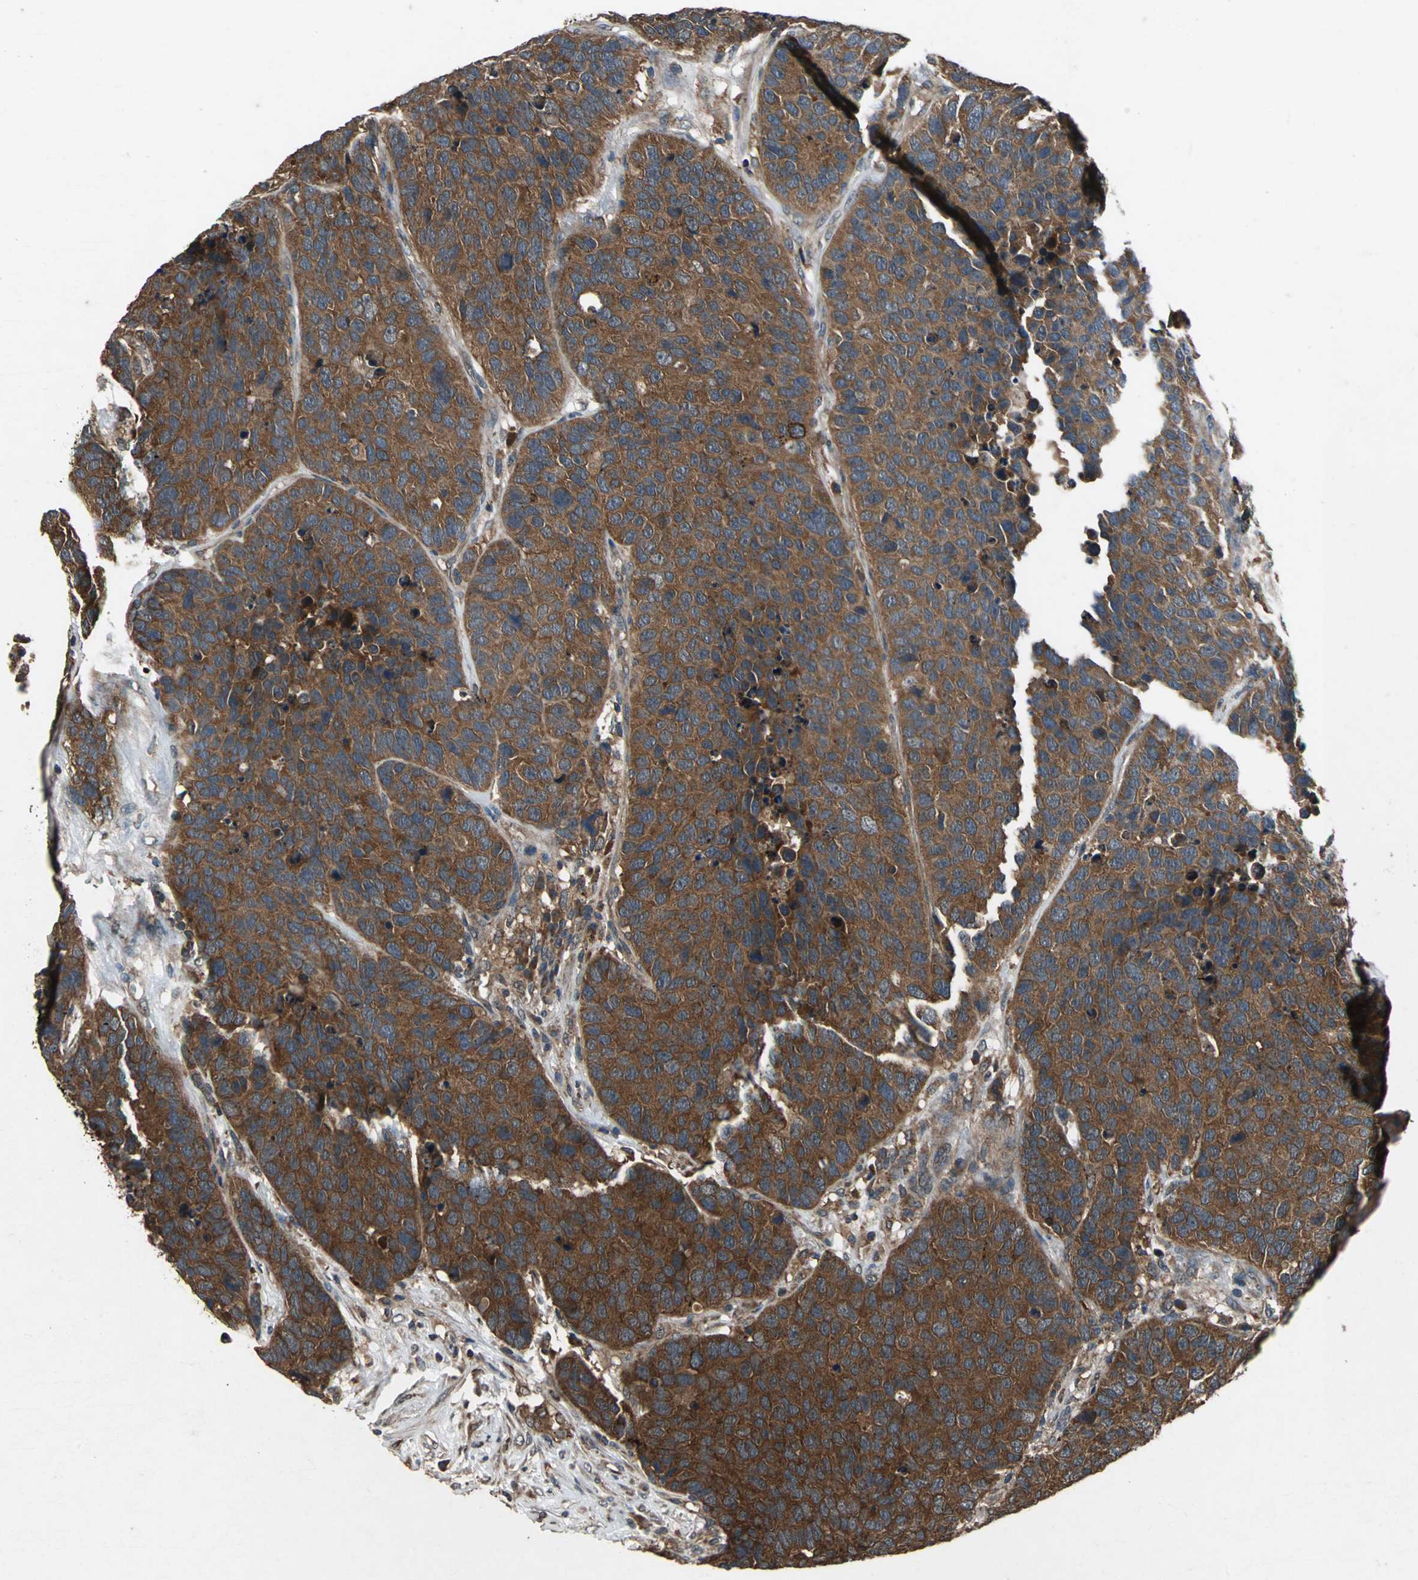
{"staining": {"intensity": "strong", "quantity": ">75%", "location": "cytoplasmic/membranous"}, "tissue": "carcinoid", "cell_type": "Tumor cells", "image_type": "cancer", "snomed": [{"axis": "morphology", "description": "Carcinoid, malignant, NOS"}, {"axis": "topography", "description": "Lung"}], "caption": "High-magnification brightfield microscopy of carcinoid stained with DAB (brown) and counterstained with hematoxylin (blue). tumor cells exhibit strong cytoplasmic/membranous staining is present in about>75% of cells. The staining was performed using DAB, with brown indicating positive protein expression. Nuclei are stained blue with hematoxylin.", "gene": "ZNF608", "patient": {"sex": "male", "age": 60}}